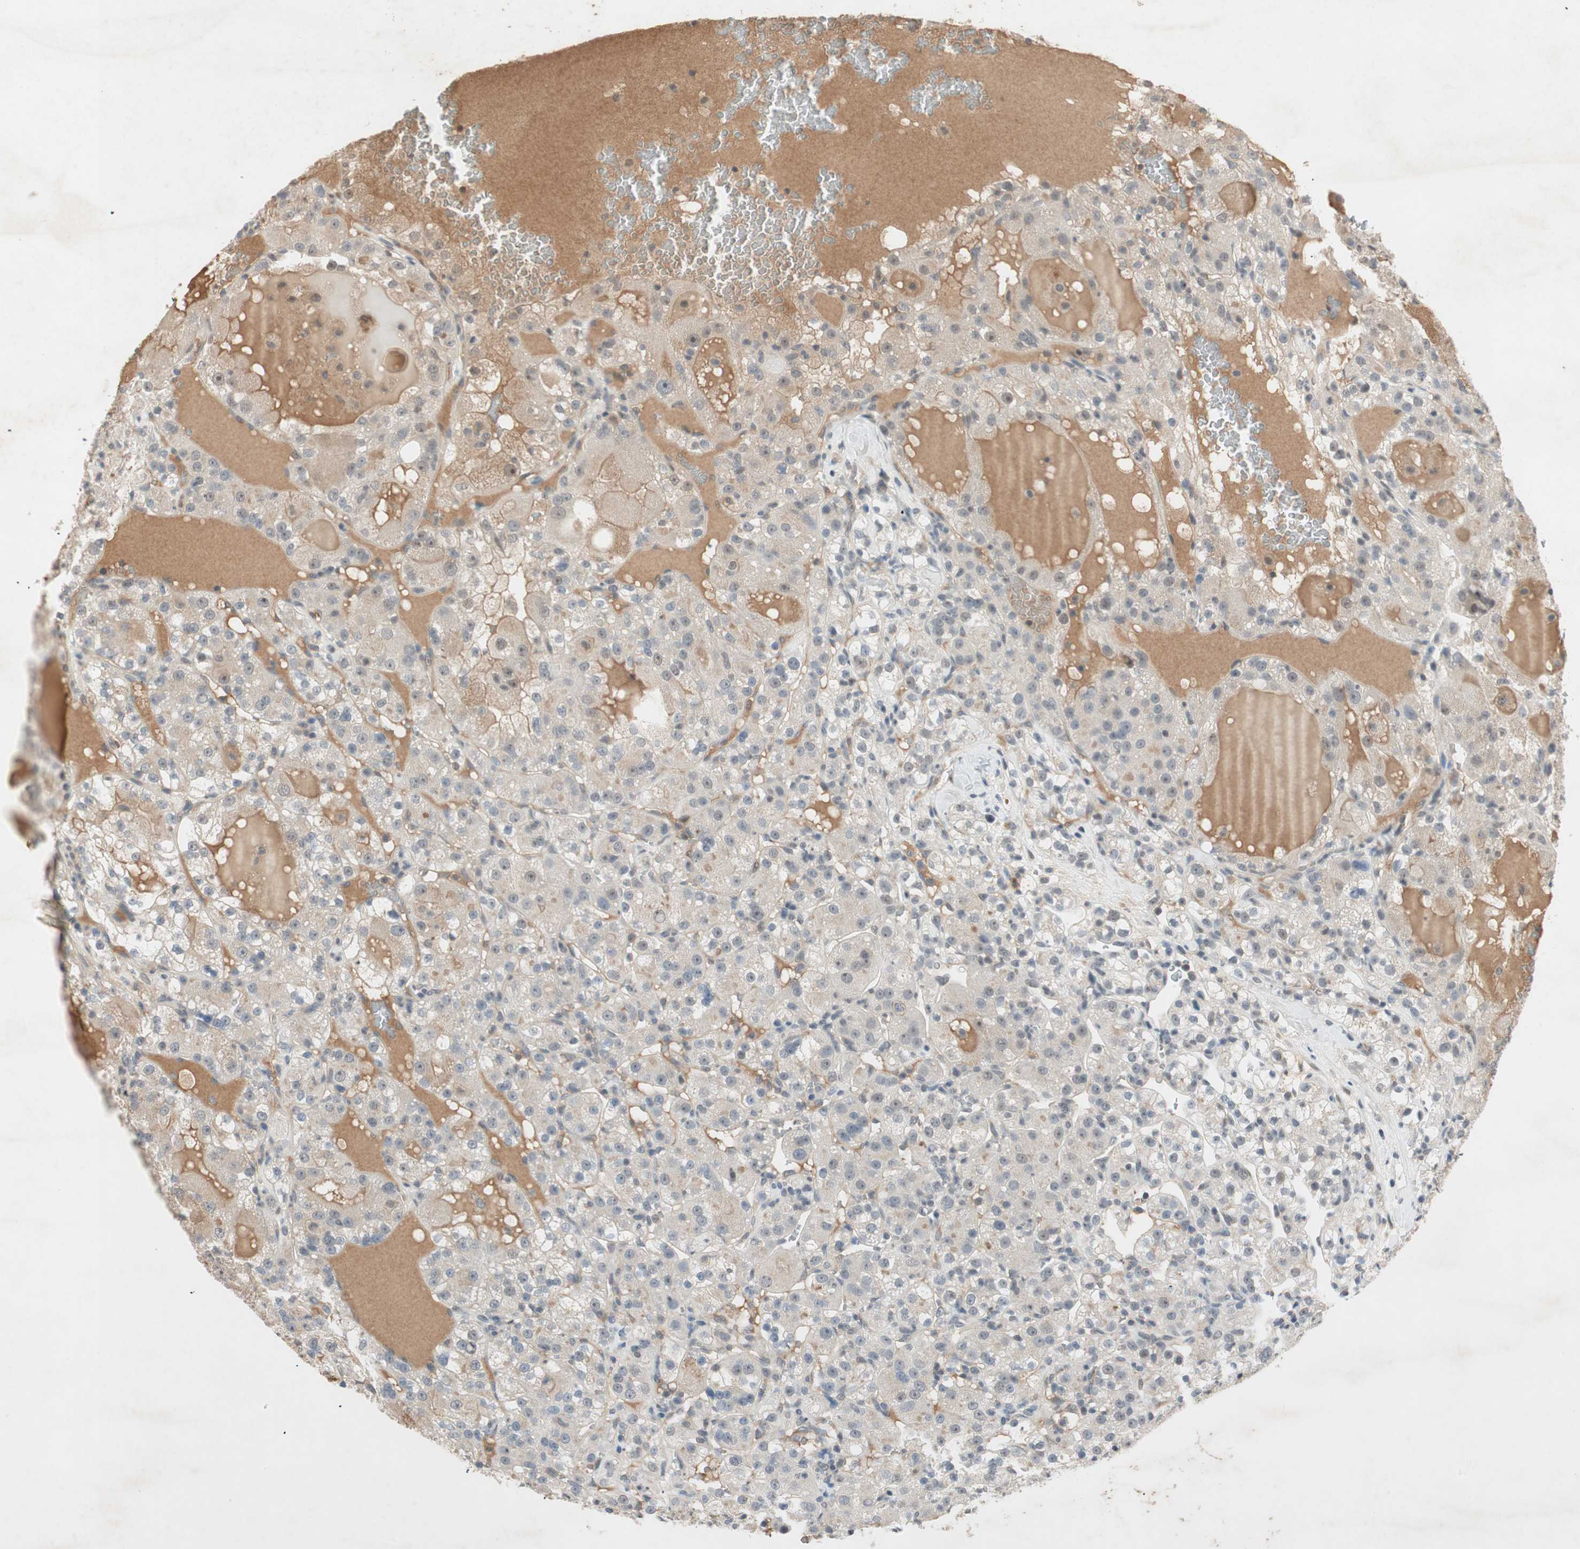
{"staining": {"intensity": "moderate", "quantity": "<25%", "location": "nuclear"}, "tissue": "renal cancer", "cell_type": "Tumor cells", "image_type": "cancer", "snomed": [{"axis": "morphology", "description": "Normal tissue, NOS"}, {"axis": "morphology", "description": "Adenocarcinoma, NOS"}, {"axis": "topography", "description": "Kidney"}], "caption": "A photomicrograph of renal cancer (adenocarcinoma) stained for a protein demonstrates moderate nuclear brown staining in tumor cells.", "gene": "RNGTT", "patient": {"sex": "male", "age": 61}}